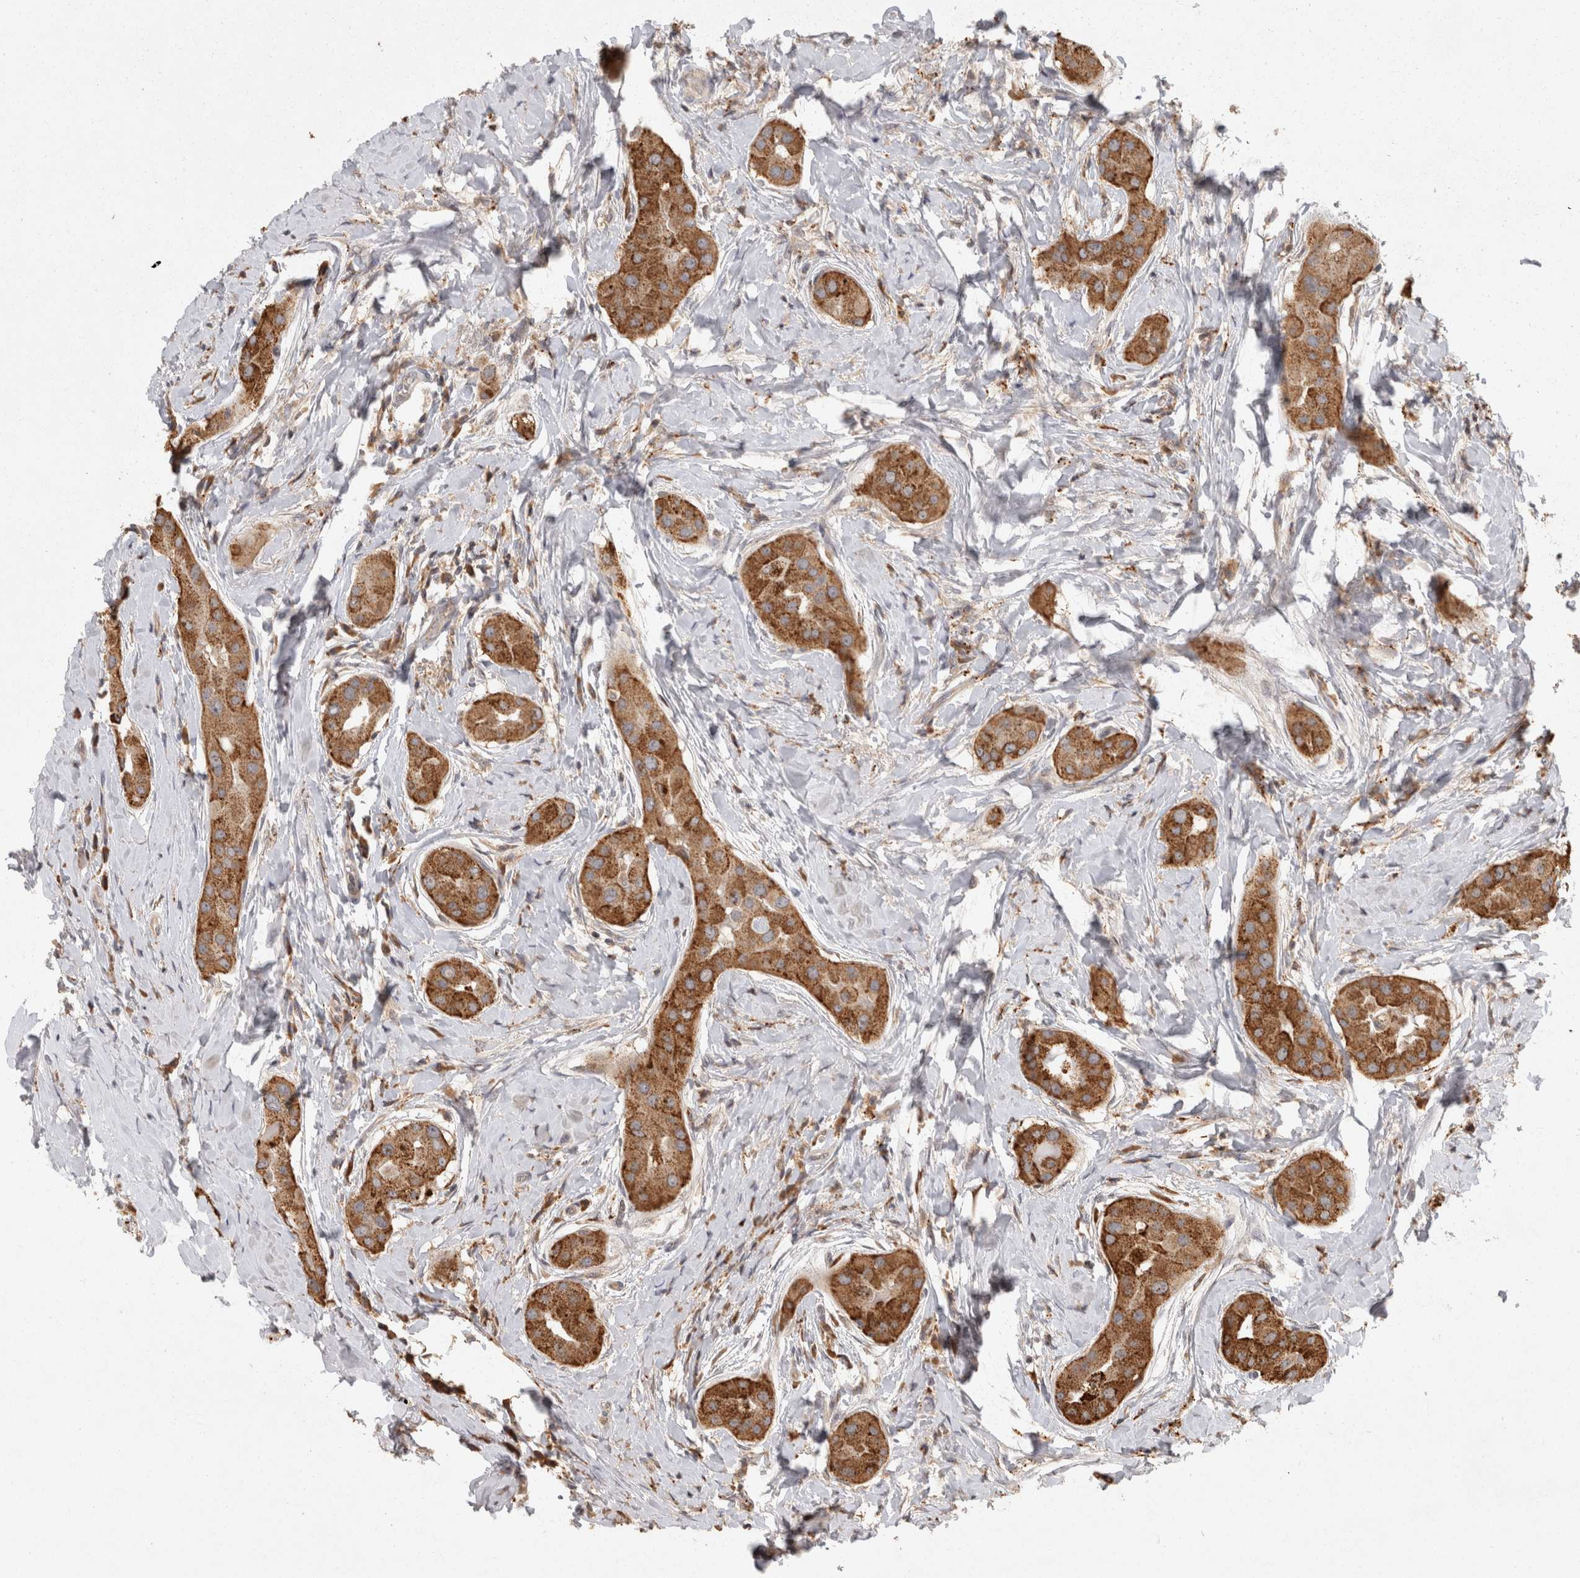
{"staining": {"intensity": "moderate", "quantity": ">75%", "location": "cytoplasmic/membranous"}, "tissue": "thyroid cancer", "cell_type": "Tumor cells", "image_type": "cancer", "snomed": [{"axis": "morphology", "description": "Papillary adenocarcinoma, NOS"}, {"axis": "topography", "description": "Thyroid gland"}], "caption": "Immunohistochemistry (IHC) of human thyroid cancer reveals medium levels of moderate cytoplasmic/membranous expression in approximately >75% of tumor cells.", "gene": "ACAT2", "patient": {"sex": "male", "age": 33}}